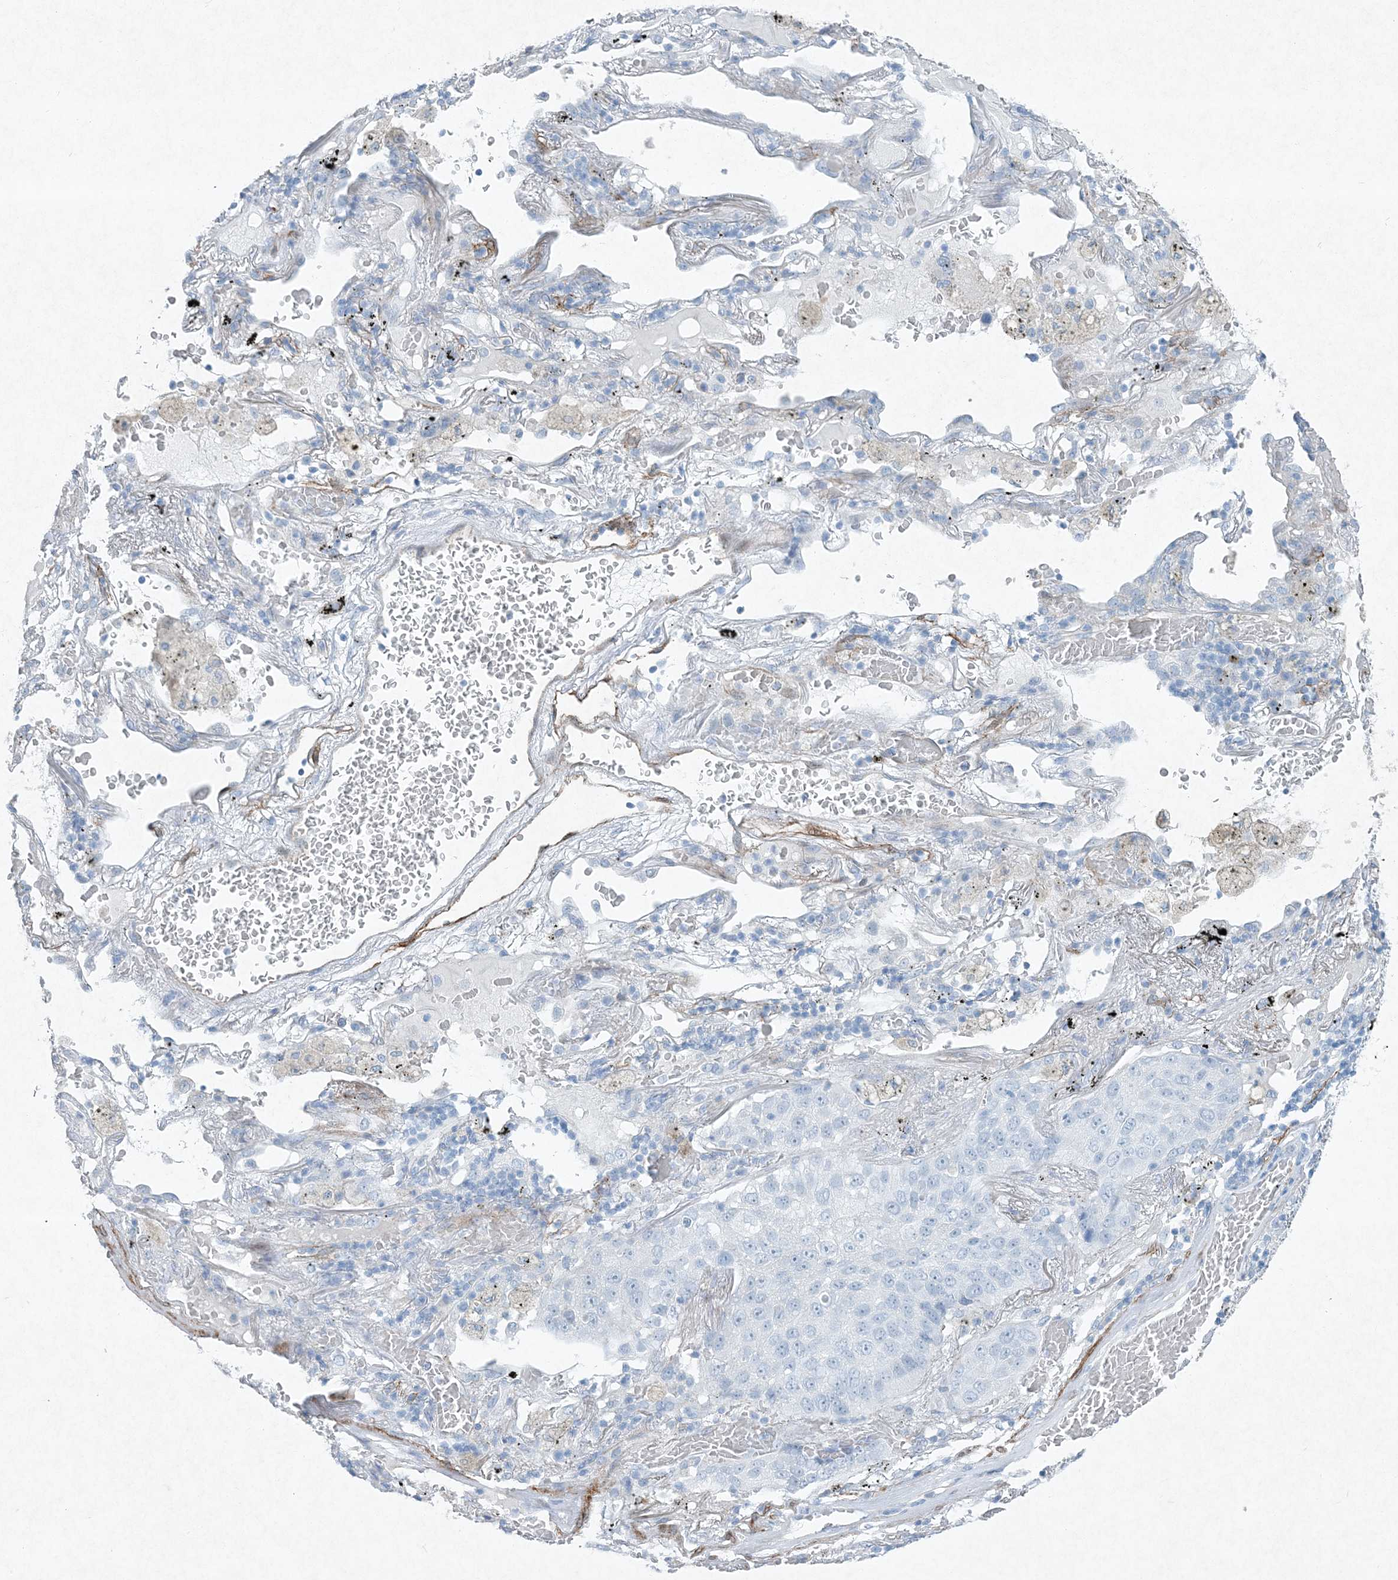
{"staining": {"intensity": "negative", "quantity": "none", "location": "none"}, "tissue": "lung cancer", "cell_type": "Tumor cells", "image_type": "cancer", "snomed": [{"axis": "morphology", "description": "Squamous cell carcinoma, NOS"}, {"axis": "topography", "description": "Lung"}], "caption": "Photomicrograph shows no significant protein expression in tumor cells of squamous cell carcinoma (lung). The staining is performed using DAB brown chromogen with nuclei counter-stained in using hematoxylin.", "gene": "PGM5", "patient": {"sex": "male", "age": 57}}